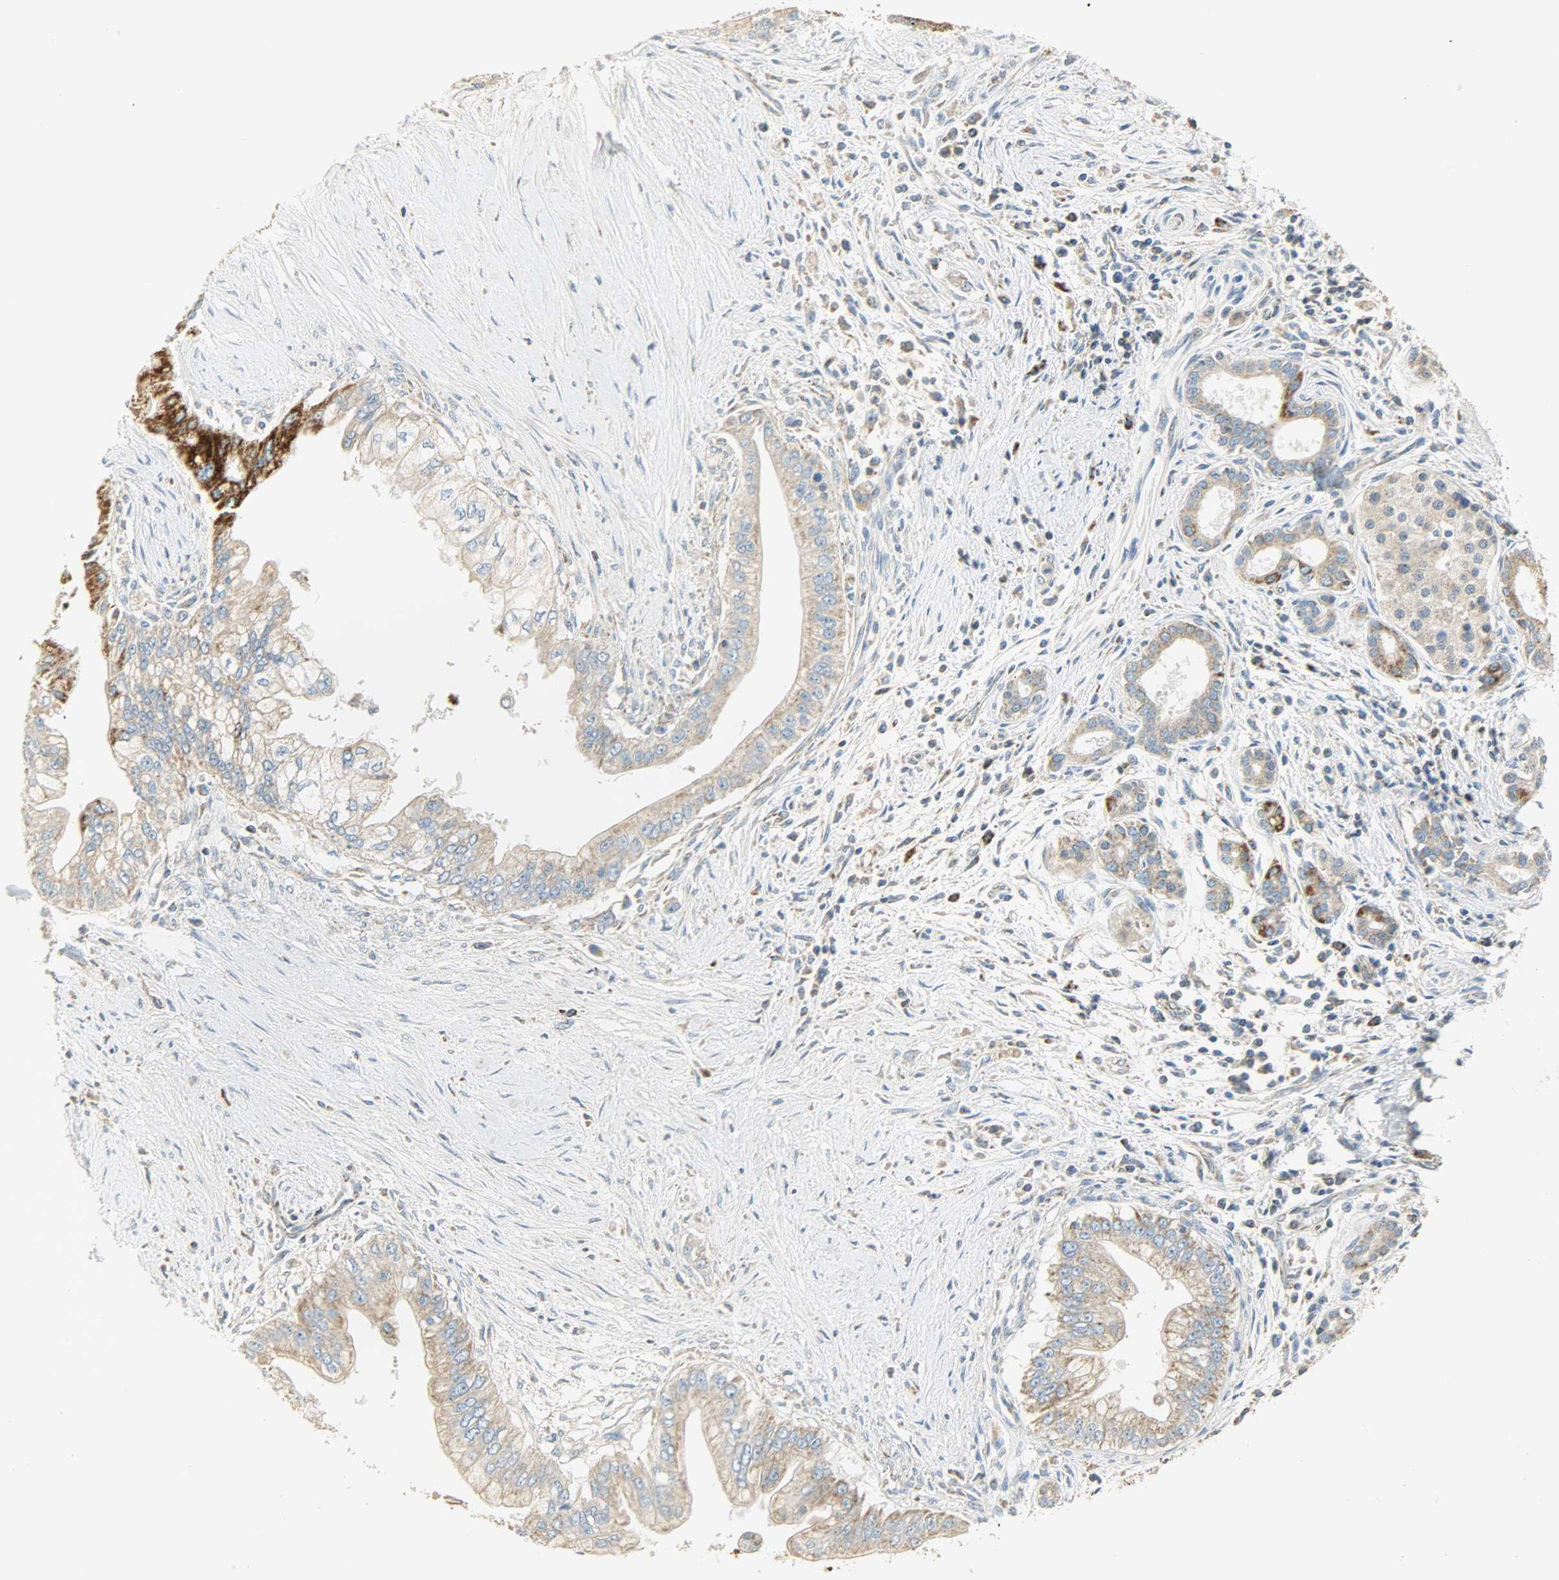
{"staining": {"intensity": "moderate", "quantity": ">75%", "location": "cytoplasmic/membranous"}, "tissue": "pancreatic cancer", "cell_type": "Tumor cells", "image_type": "cancer", "snomed": [{"axis": "morphology", "description": "Adenocarcinoma, NOS"}, {"axis": "topography", "description": "Pancreas"}], "caption": "An IHC micrograph of tumor tissue is shown. Protein staining in brown labels moderate cytoplasmic/membranous positivity in pancreatic cancer within tumor cells. The protein is stained brown, and the nuclei are stained in blue (DAB IHC with brightfield microscopy, high magnification).", "gene": "NNT", "patient": {"sex": "male", "age": 59}}